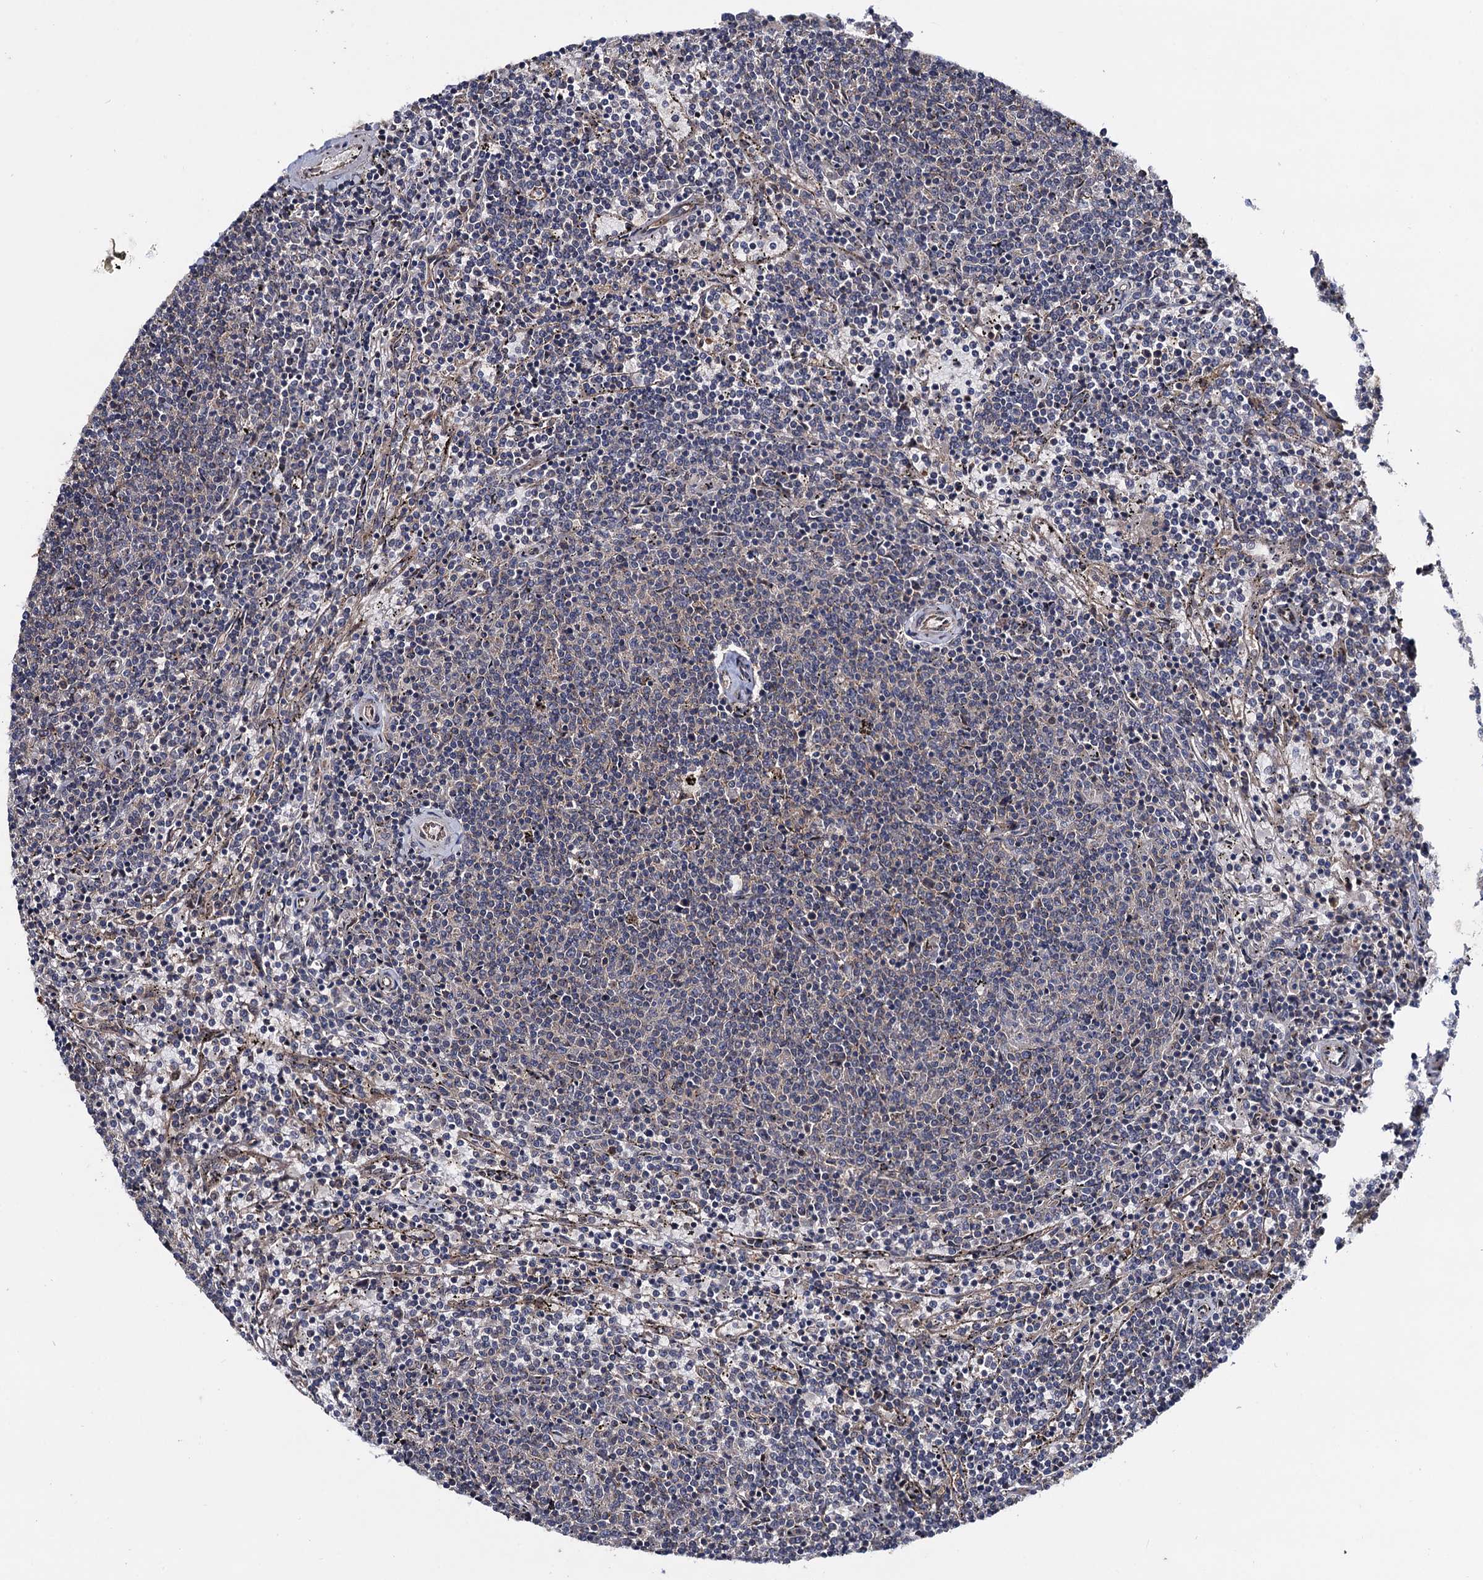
{"staining": {"intensity": "negative", "quantity": "none", "location": "none"}, "tissue": "lymphoma", "cell_type": "Tumor cells", "image_type": "cancer", "snomed": [{"axis": "morphology", "description": "Malignant lymphoma, non-Hodgkin's type, Low grade"}, {"axis": "topography", "description": "Spleen"}], "caption": "A high-resolution photomicrograph shows immunohistochemistry (IHC) staining of low-grade malignant lymphoma, non-Hodgkin's type, which reveals no significant staining in tumor cells.", "gene": "HAUS1", "patient": {"sex": "female", "age": 50}}